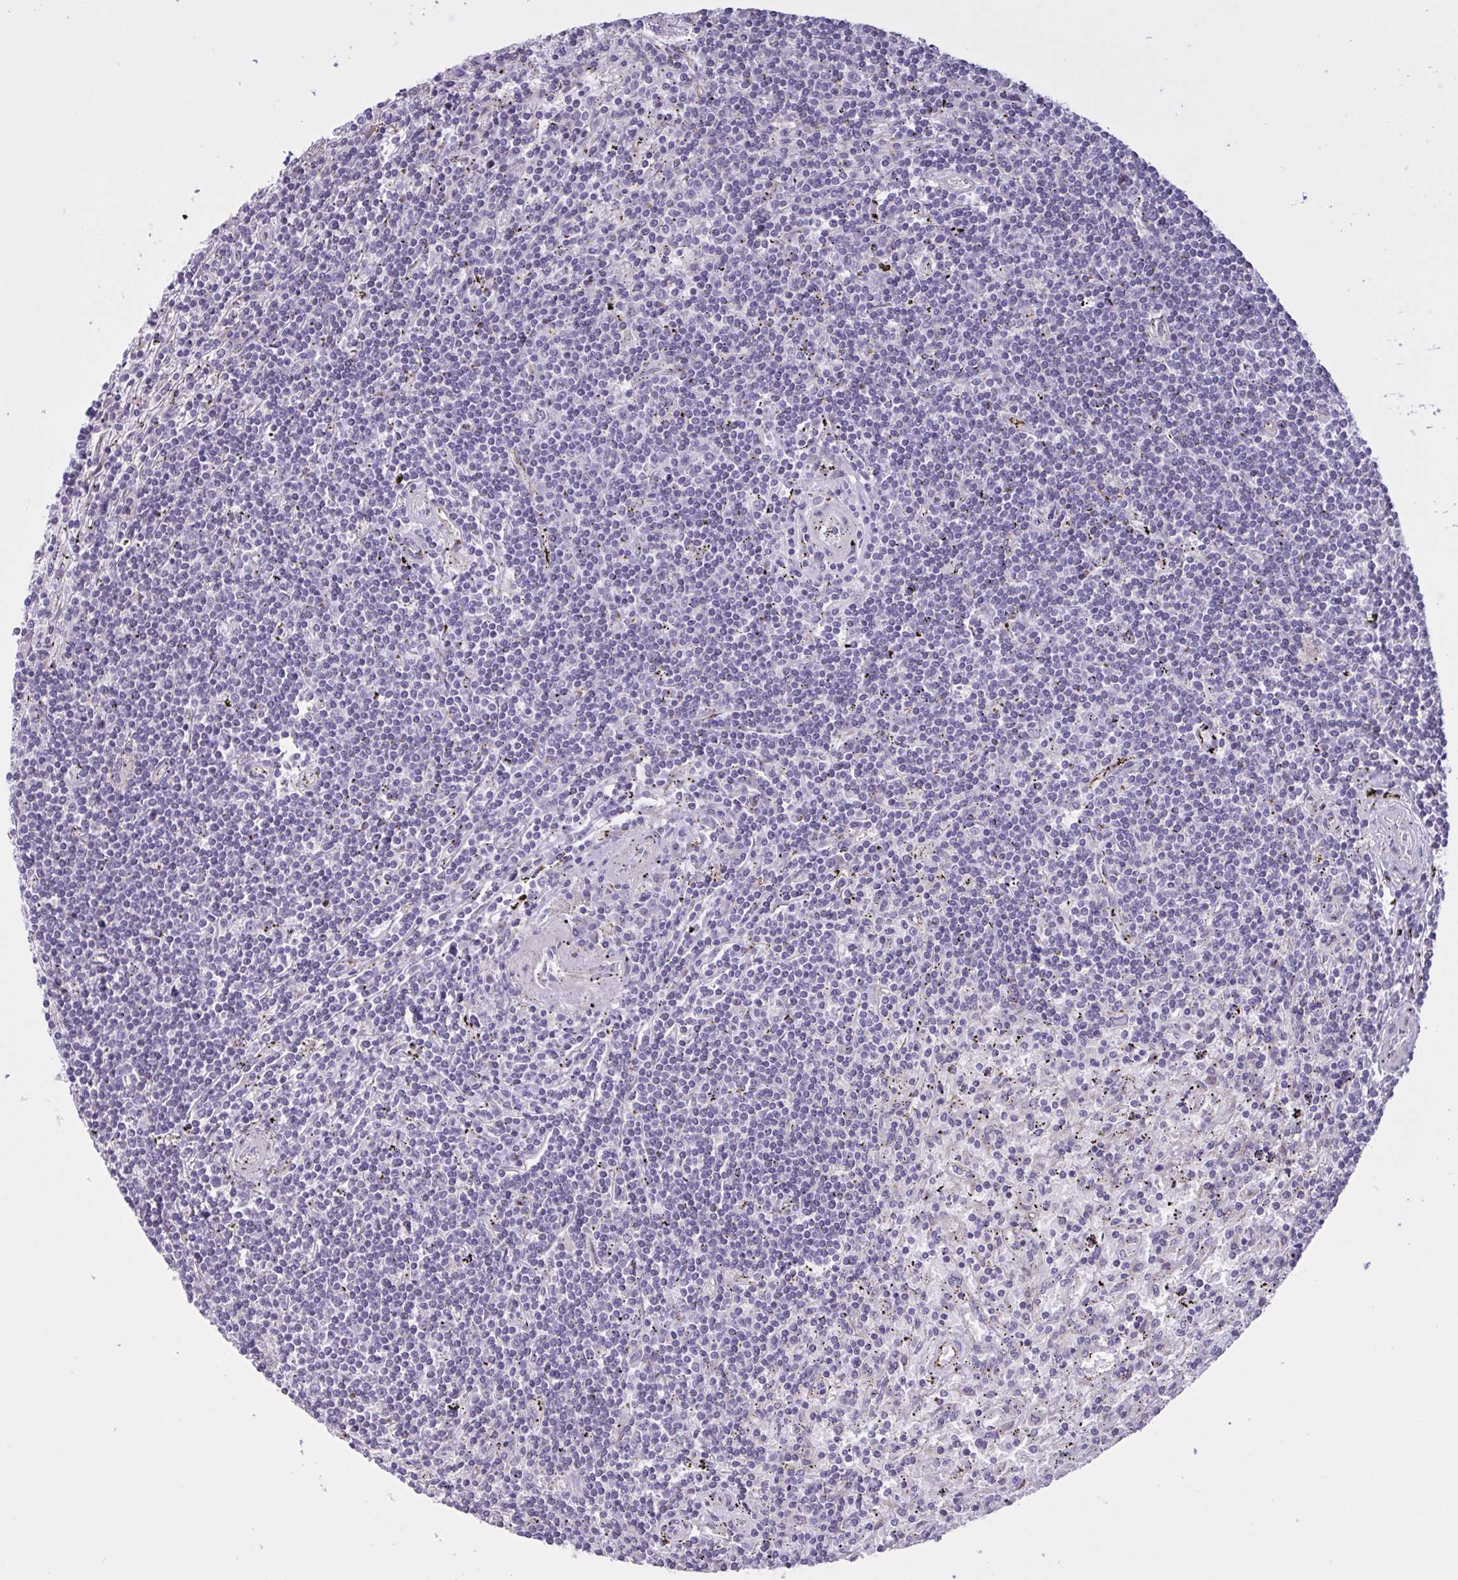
{"staining": {"intensity": "negative", "quantity": "none", "location": "none"}, "tissue": "lymphoma", "cell_type": "Tumor cells", "image_type": "cancer", "snomed": [{"axis": "morphology", "description": "Malignant lymphoma, non-Hodgkin's type, Low grade"}, {"axis": "topography", "description": "Spleen"}], "caption": "Tumor cells are negative for brown protein staining in malignant lymphoma, non-Hodgkin's type (low-grade).", "gene": "MRGPRX2", "patient": {"sex": "male", "age": 76}}